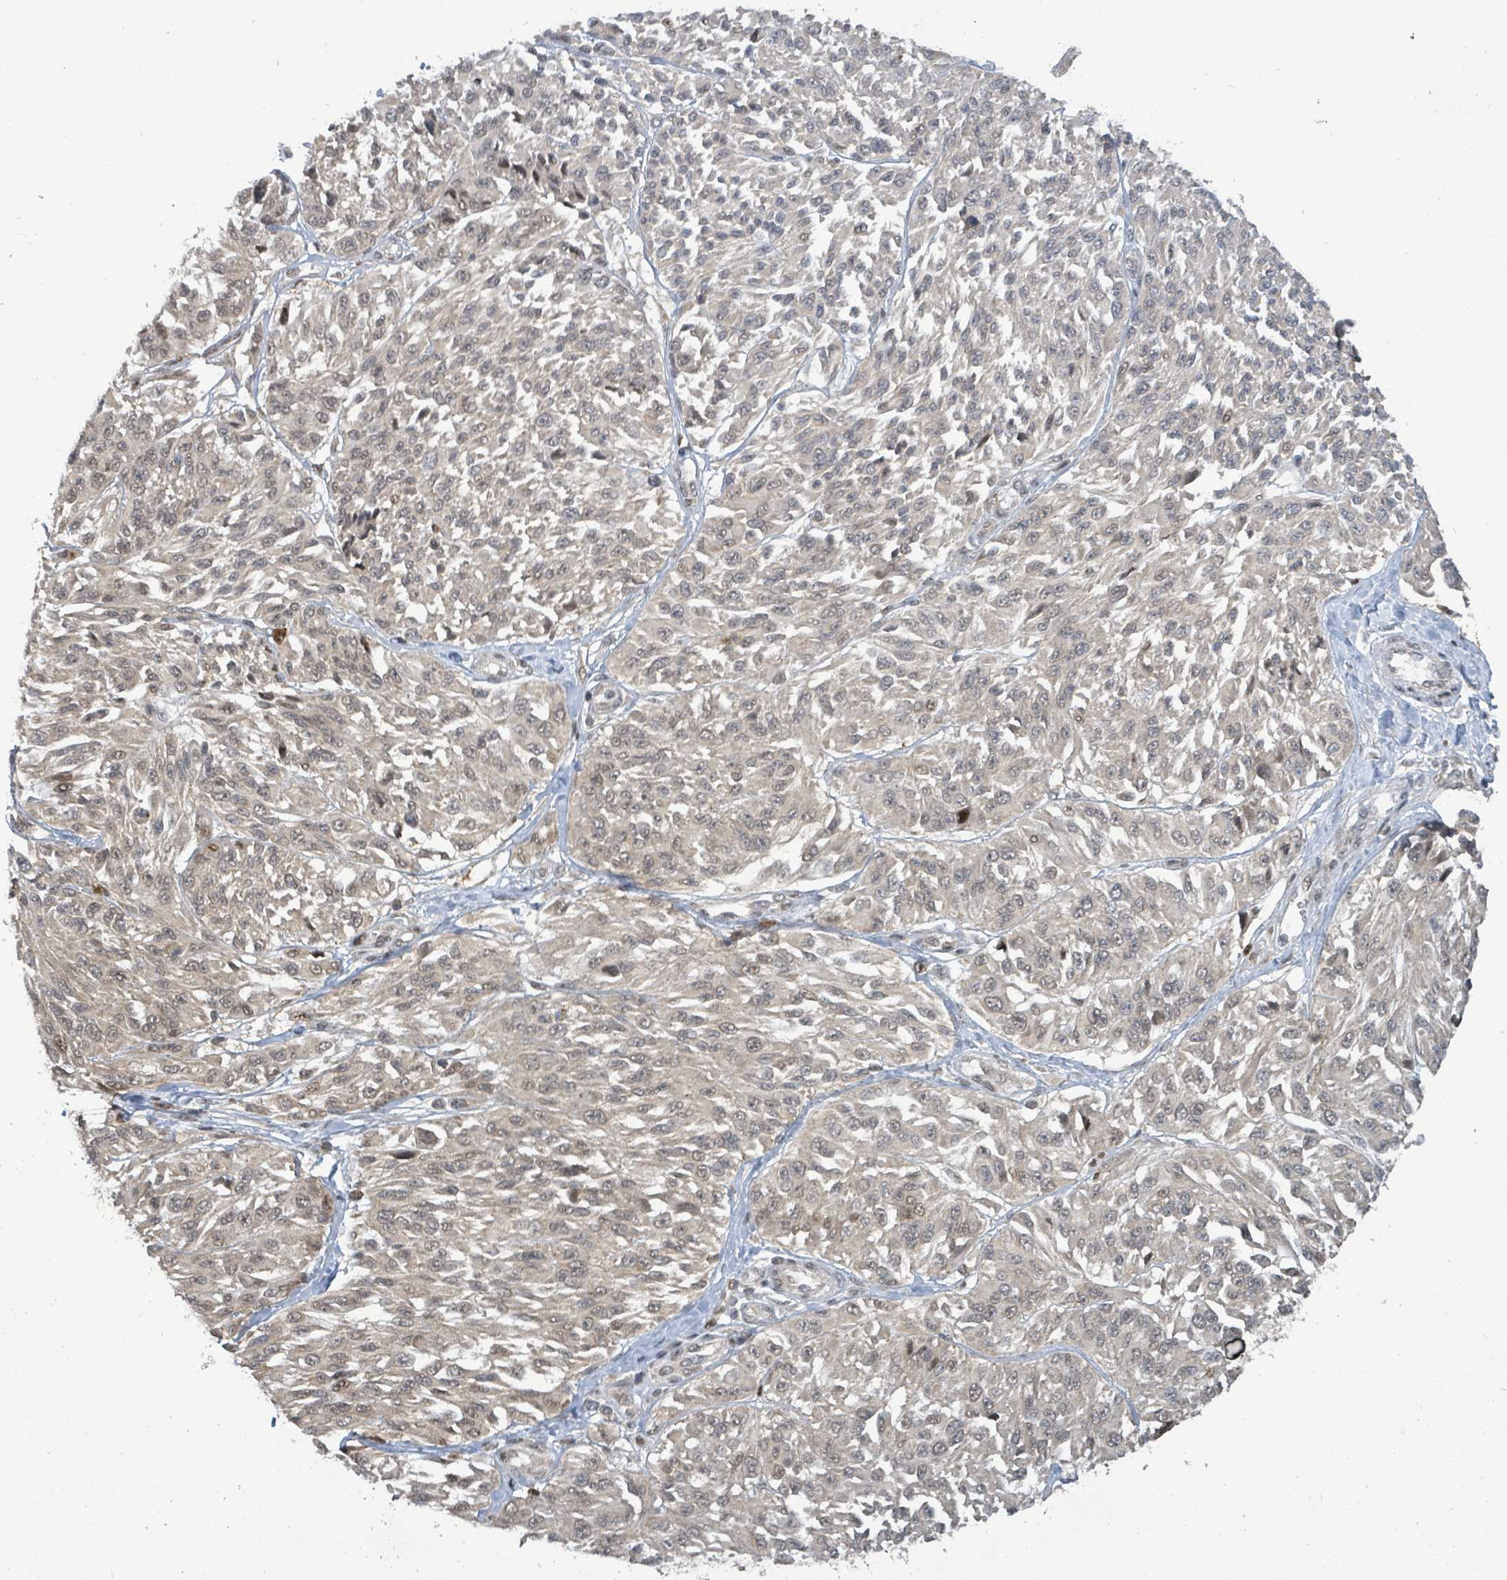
{"staining": {"intensity": "weak", "quantity": "<25%", "location": "nuclear"}, "tissue": "melanoma", "cell_type": "Tumor cells", "image_type": "cancer", "snomed": [{"axis": "morphology", "description": "Malignant melanoma, NOS"}, {"axis": "topography", "description": "Skin"}], "caption": "High power microscopy micrograph of an immunohistochemistry histopathology image of melanoma, revealing no significant expression in tumor cells.", "gene": "COQ6", "patient": {"sex": "male", "age": 94}}